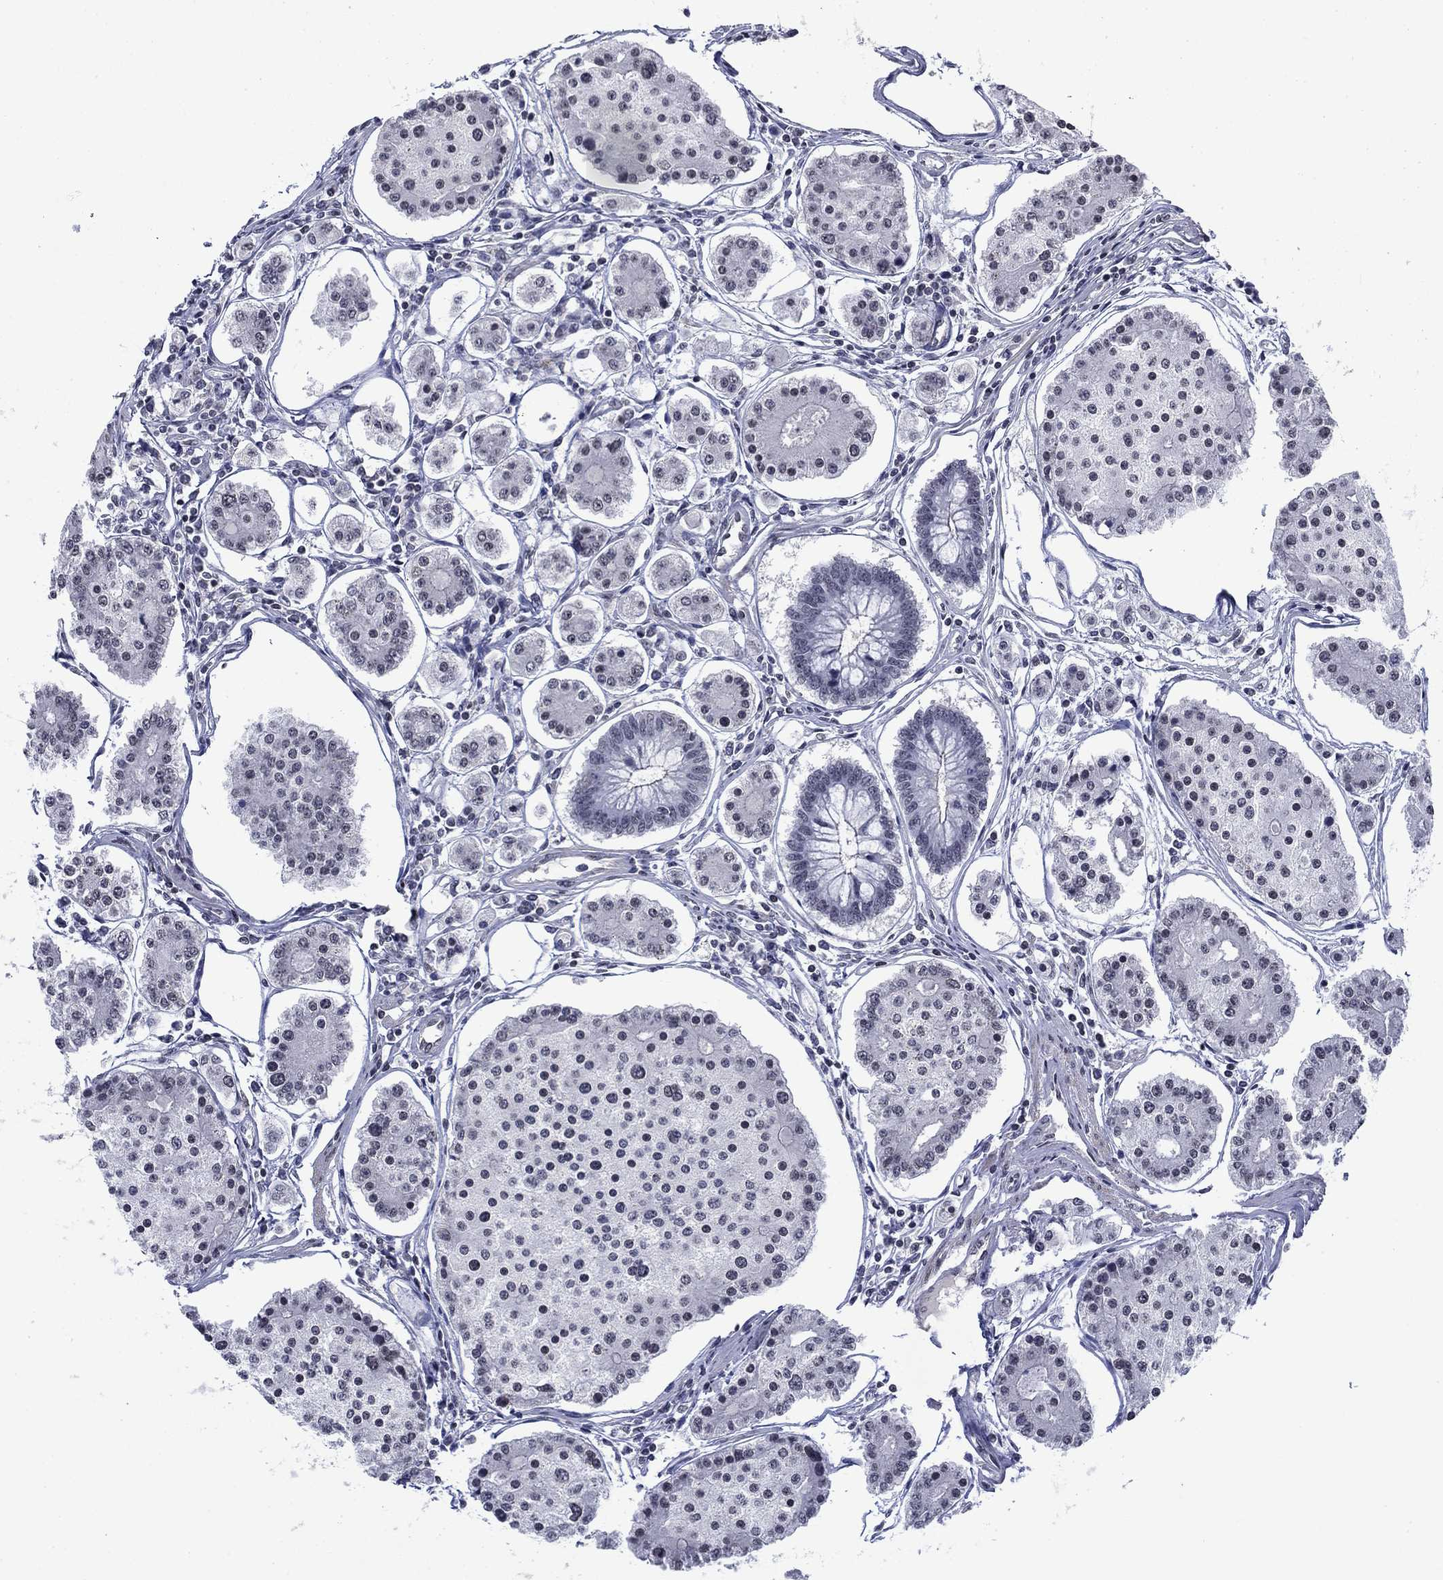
{"staining": {"intensity": "negative", "quantity": "none", "location": "none"}, "tissue": "carcinoid", "cell_type": "Tumor cells", "image_type": "cancer", "snomed": [{"axis": "morphology", "description": "Carcinoid, malignant, NOS"}, {"axis": "topography", "description": "Small intestine"}], "caption": "IHC histopathology image of neoplastic tissue: malignant carcinoid stained with DAB displays no significant protein expression in tumor cells.", "gene": "TOR1AIP1", "patient": {"sex": "female", "age": 65}}